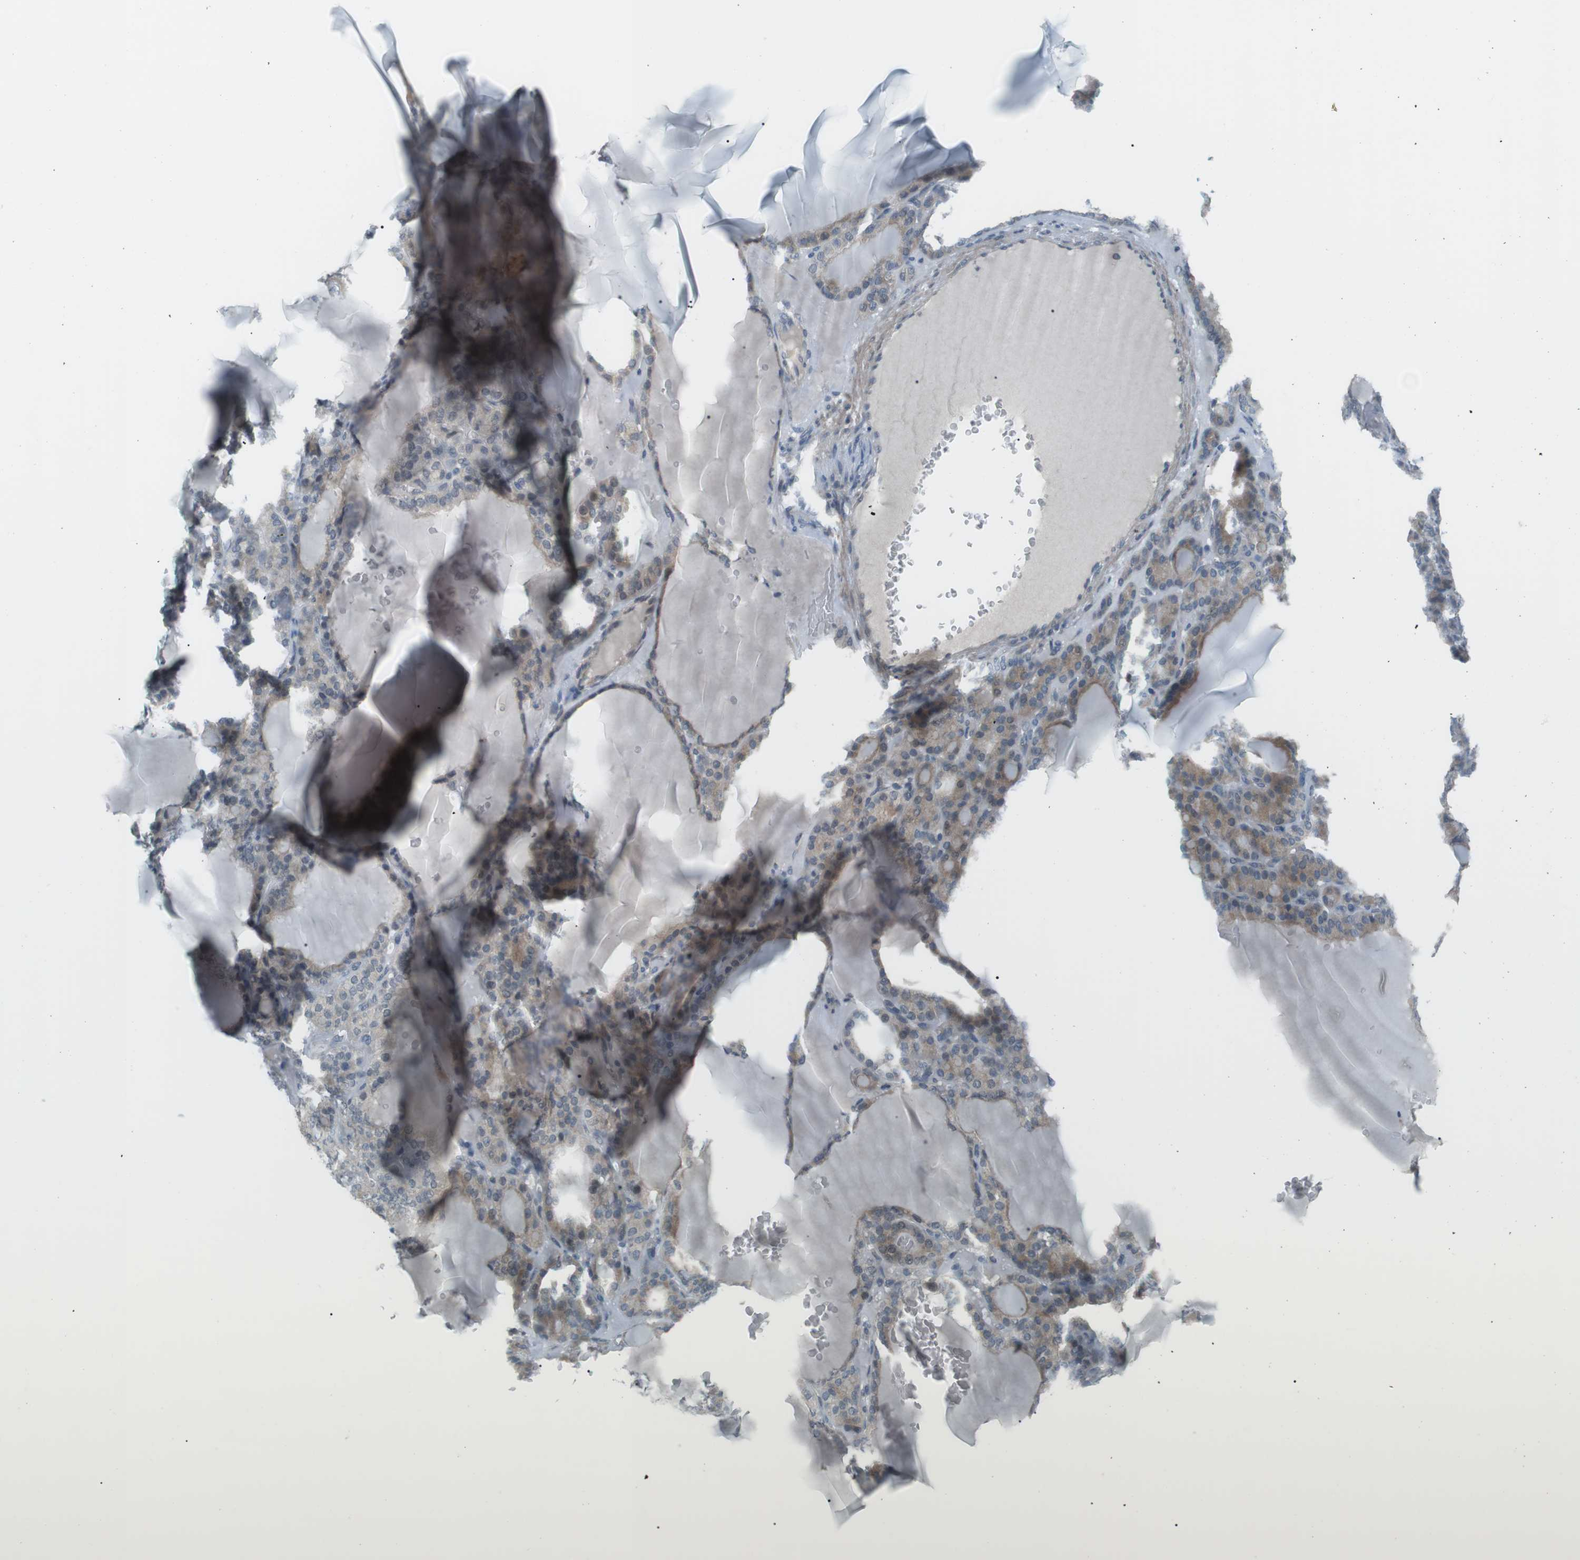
{"staining": {"intensity": "weak", "quantity": "25%-75%", "location": "cytoplasmic/membranous"}, "tissue": "thyroid gland", "cell_type": "Glandular cells", "image_type": "normal", "snomed": [{"axis": "morphology", "description": "Normal tissue, NOS"}, {"axis": "topography", "description": "Thyroid gland"}], "caption": "Immunohistochemical staining of normal thyroid gland displays weak cytoplasmic/membranous protein expression in about 25%-75% of glandular cells. The staining is performed using DAB brown chromogen to label protein expression. The nuclei are counter-stained blue using hematoxylin.", "gene": "RTN3", "patient": {"sex": "female", "age": 28}}